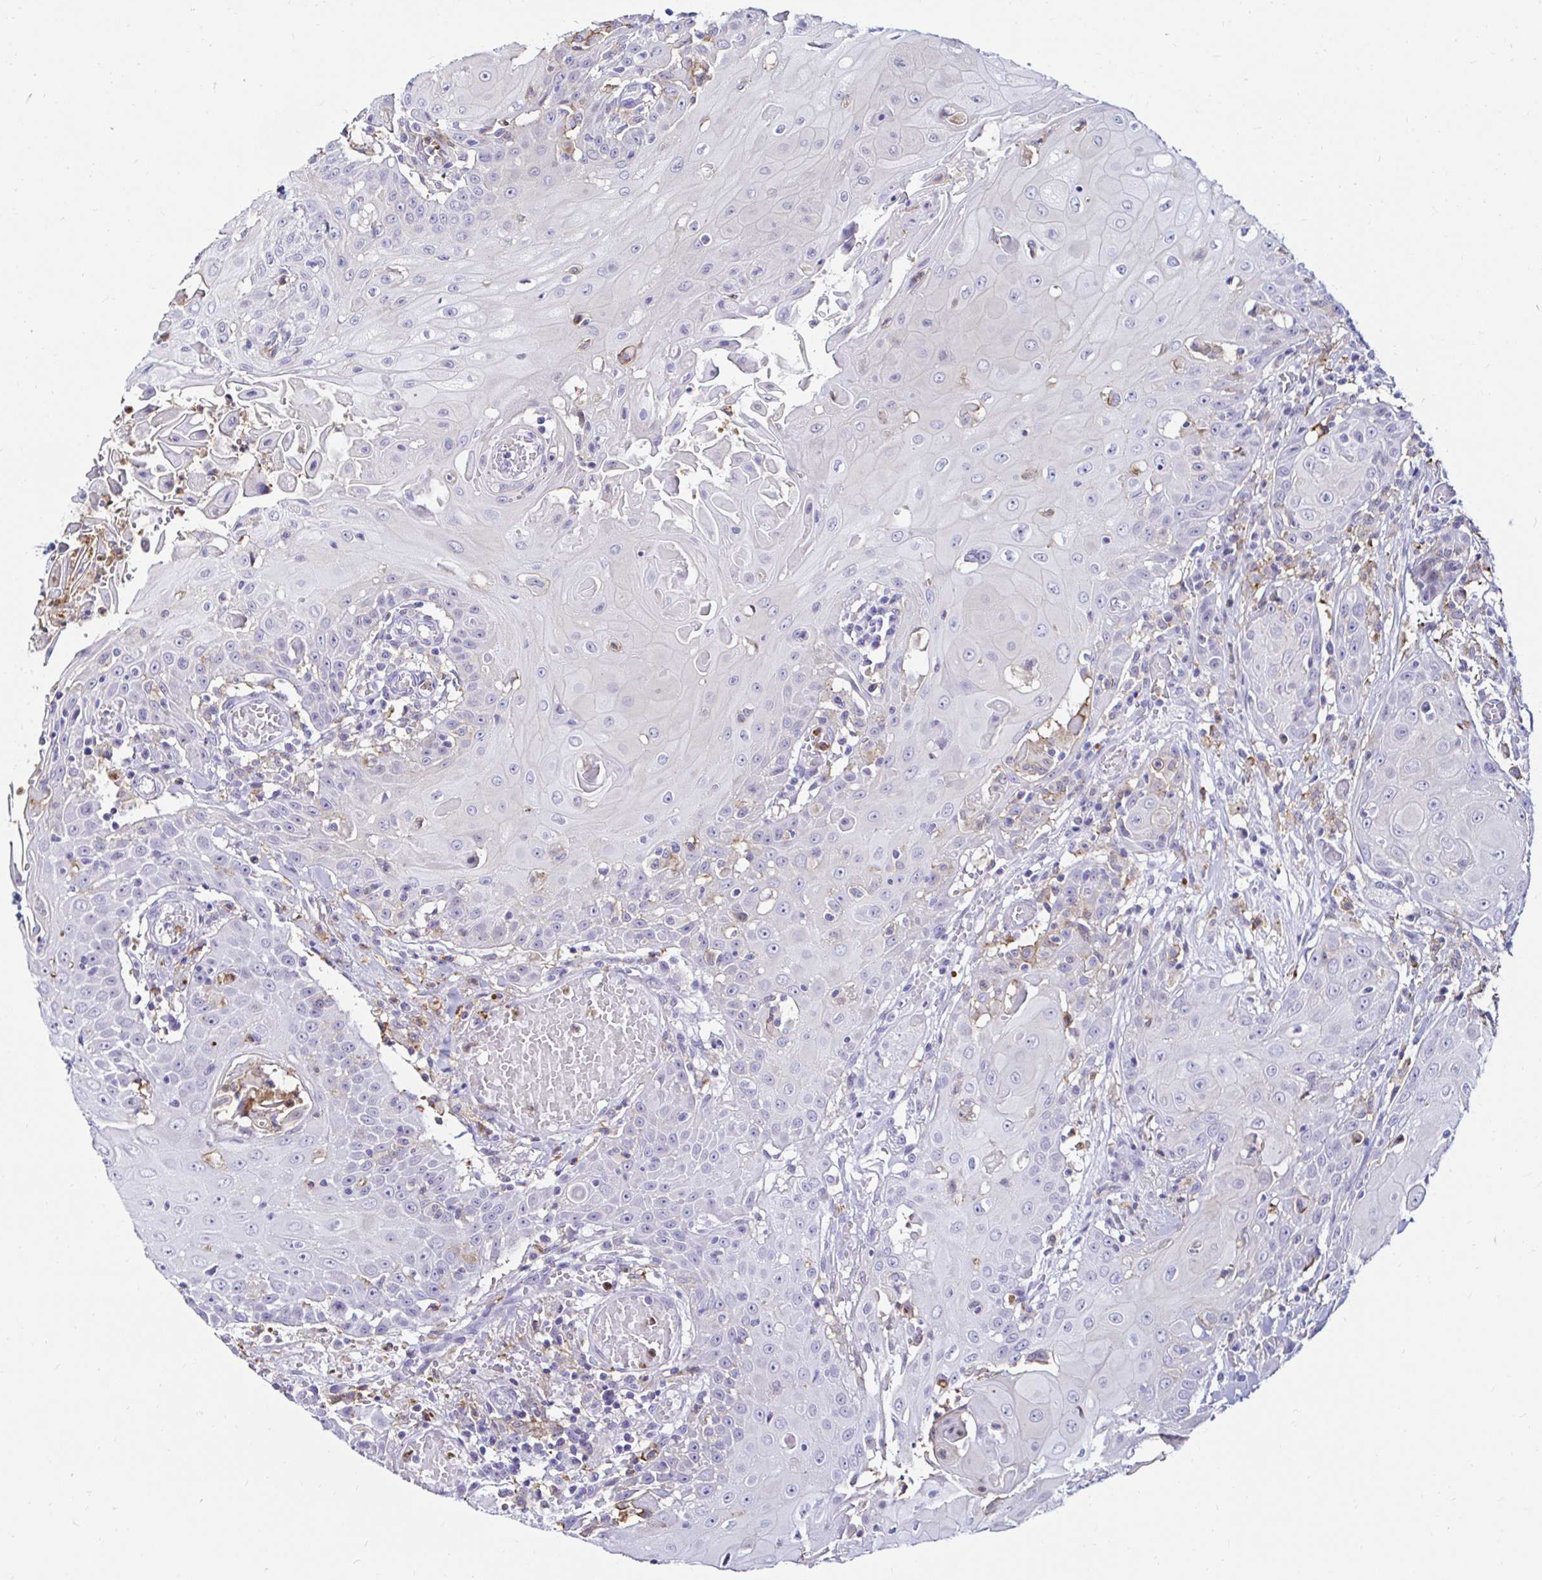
{"staining": {"intensity": "negative", "quantity": "none", "location": "none"}, "tissue": "head and neck cancer", "cell_type": "Tumor cells", "image_type": "cancer", "snomed": [{"axis": "morphology", "description": "Normal tissue, NOS"}, {"axis": "morphology", "description": "Squamous cell carcinoma, NOS"}, {"axis": "topography", "description": "Oral tissue"}, {"axis": "topography", "description": "Head-Neck"}], "caption": "An image of head and neck squamous cell carcinoma stained for a protein demonstrates no brown staining in tumor cells.", "gene": "CYBB", "patient": {"sex": "female", "age": 55}}